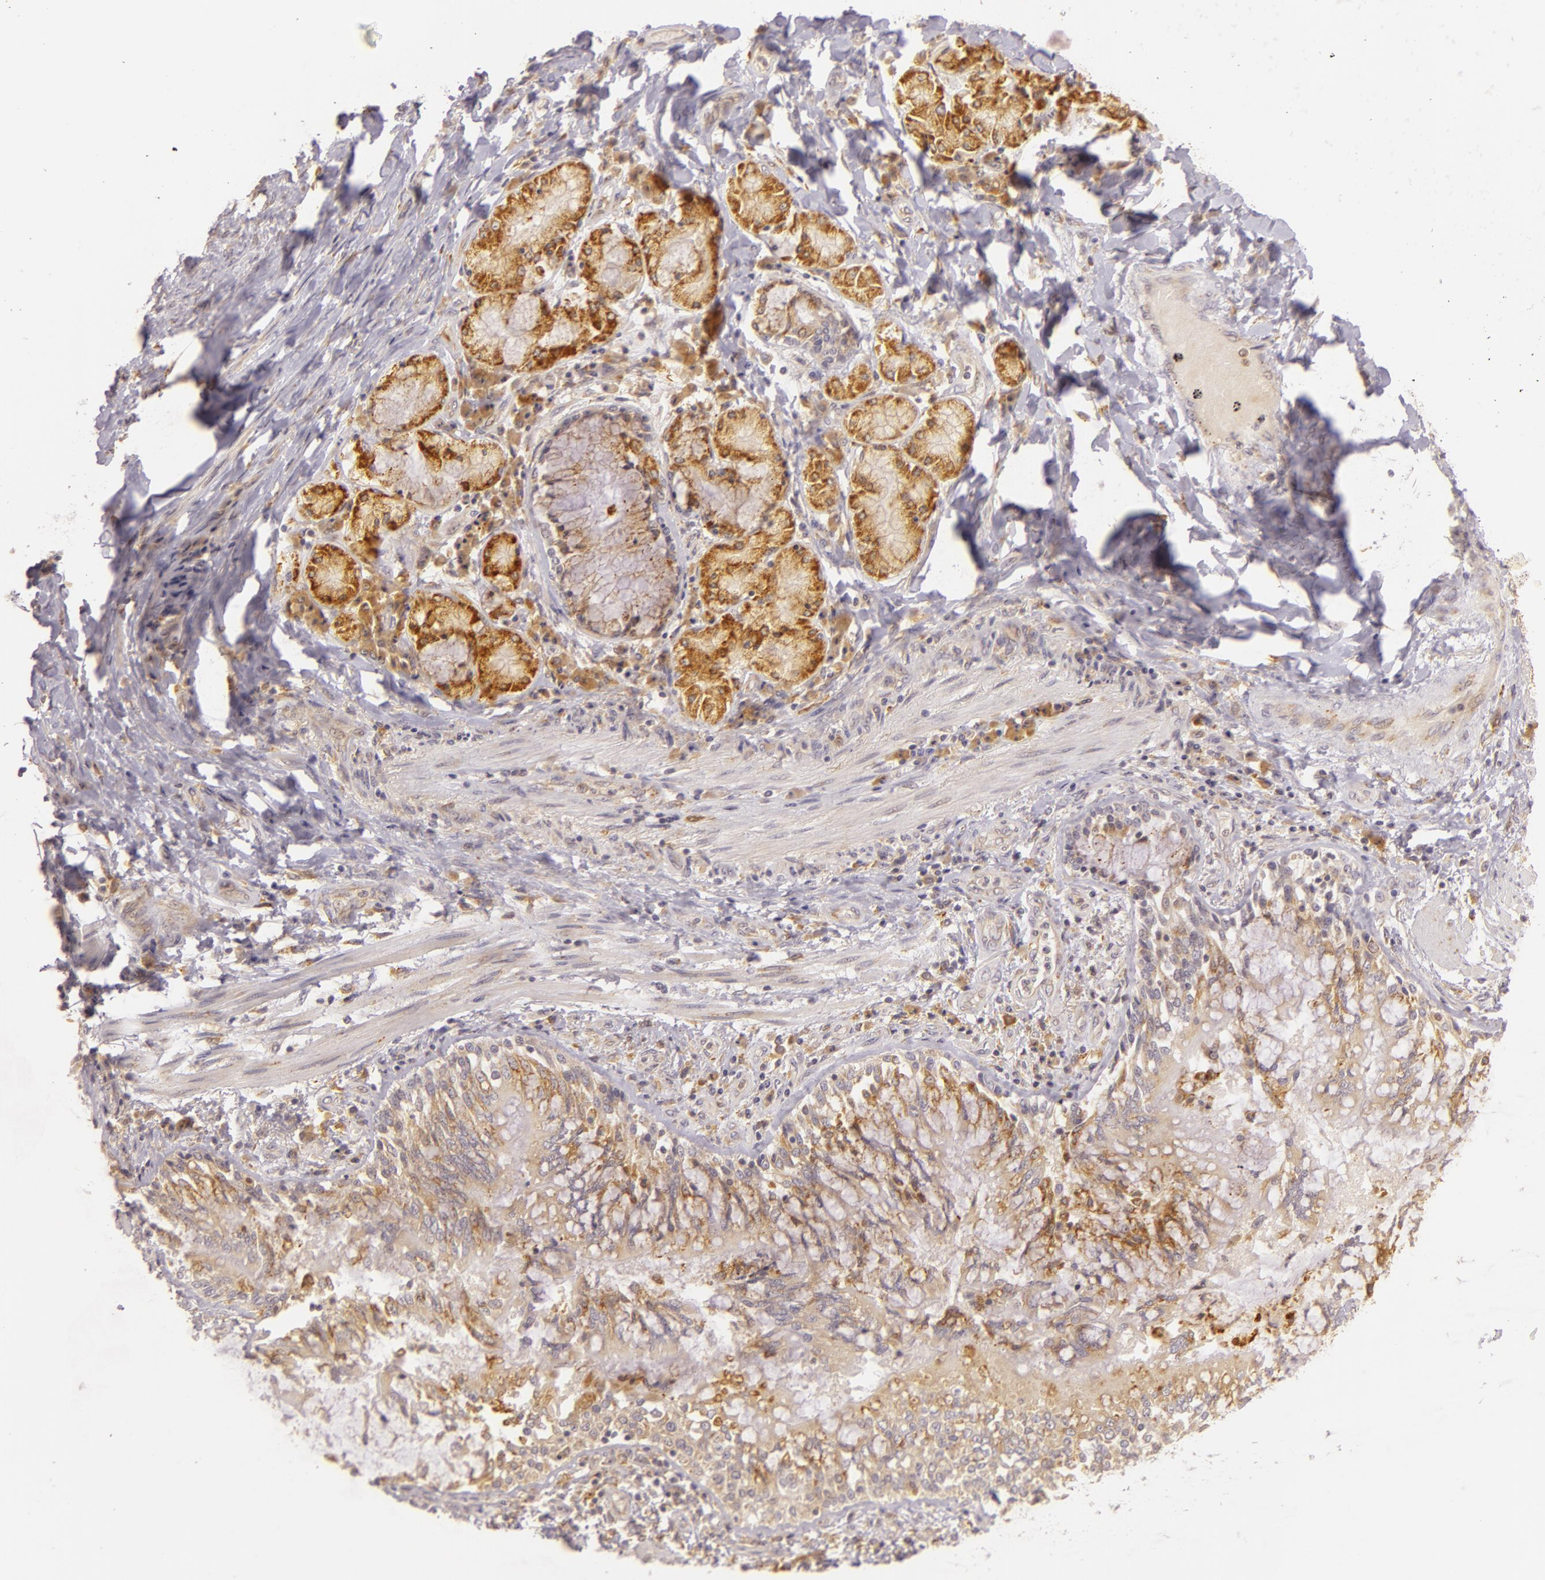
{"staining": {"intensity": "moderate", "quantity": "<25%", "location": "cytoplasmic/membranous"}, "tissue": "adipose tissue", "cell_type": "Adipocytes", "image_type": "normal", "snomed": [{"axis": "morphology", "description": "Normal tissue, NOS"}, {"axis": "morphology", "description": "Adenocarcinoma, NOS"}, {"axis": "topography", "description": "Cartilage tissue"}, {"axis": "topography", "description": "Lung"}], "caption": "About <25% of adipocytes in unremarkable human adipose tissue reveal moderate cytoplasmic/membranous protein expression as visualized by brown immunohistochemical staining.", "gene": "PPP1R3F", "patient": {"sex": "female", "age": 67}}